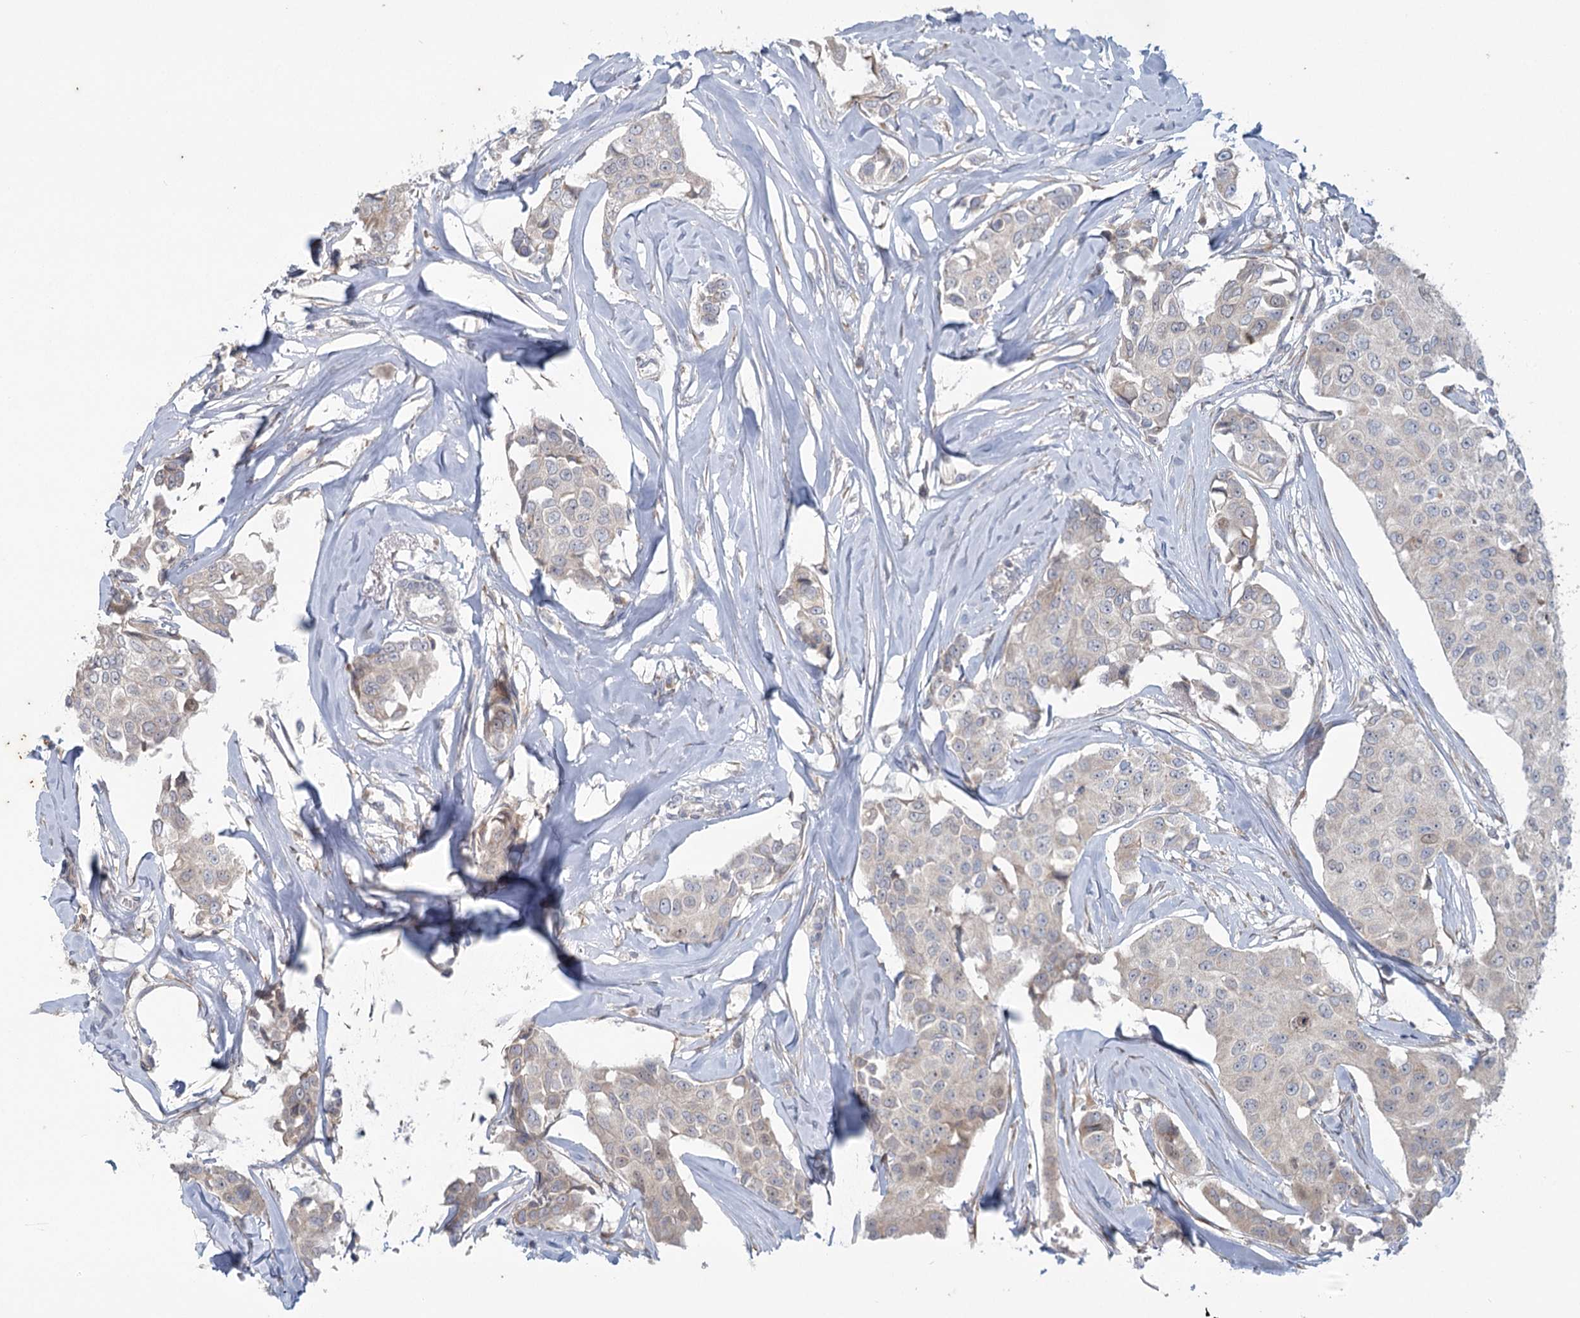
{"staining": {"intensity": "negative", "quantity": "none", "location": "none"}, "tissue": "breast cancer", "cell_type": "Tumor cells", "image_type": "cancer", "snomed": [{"axis": "morphology", "description": "Duct carcinoma"}, {"axis": "topography", "description": "Breast"}], "caption": "This is an immunohistochemistry (IHC) histopathology image of breast cancer. There is no staining in tumor cells.", "gene": "PLA2G12A", "patient": {"sex": "female", "age": 80}}